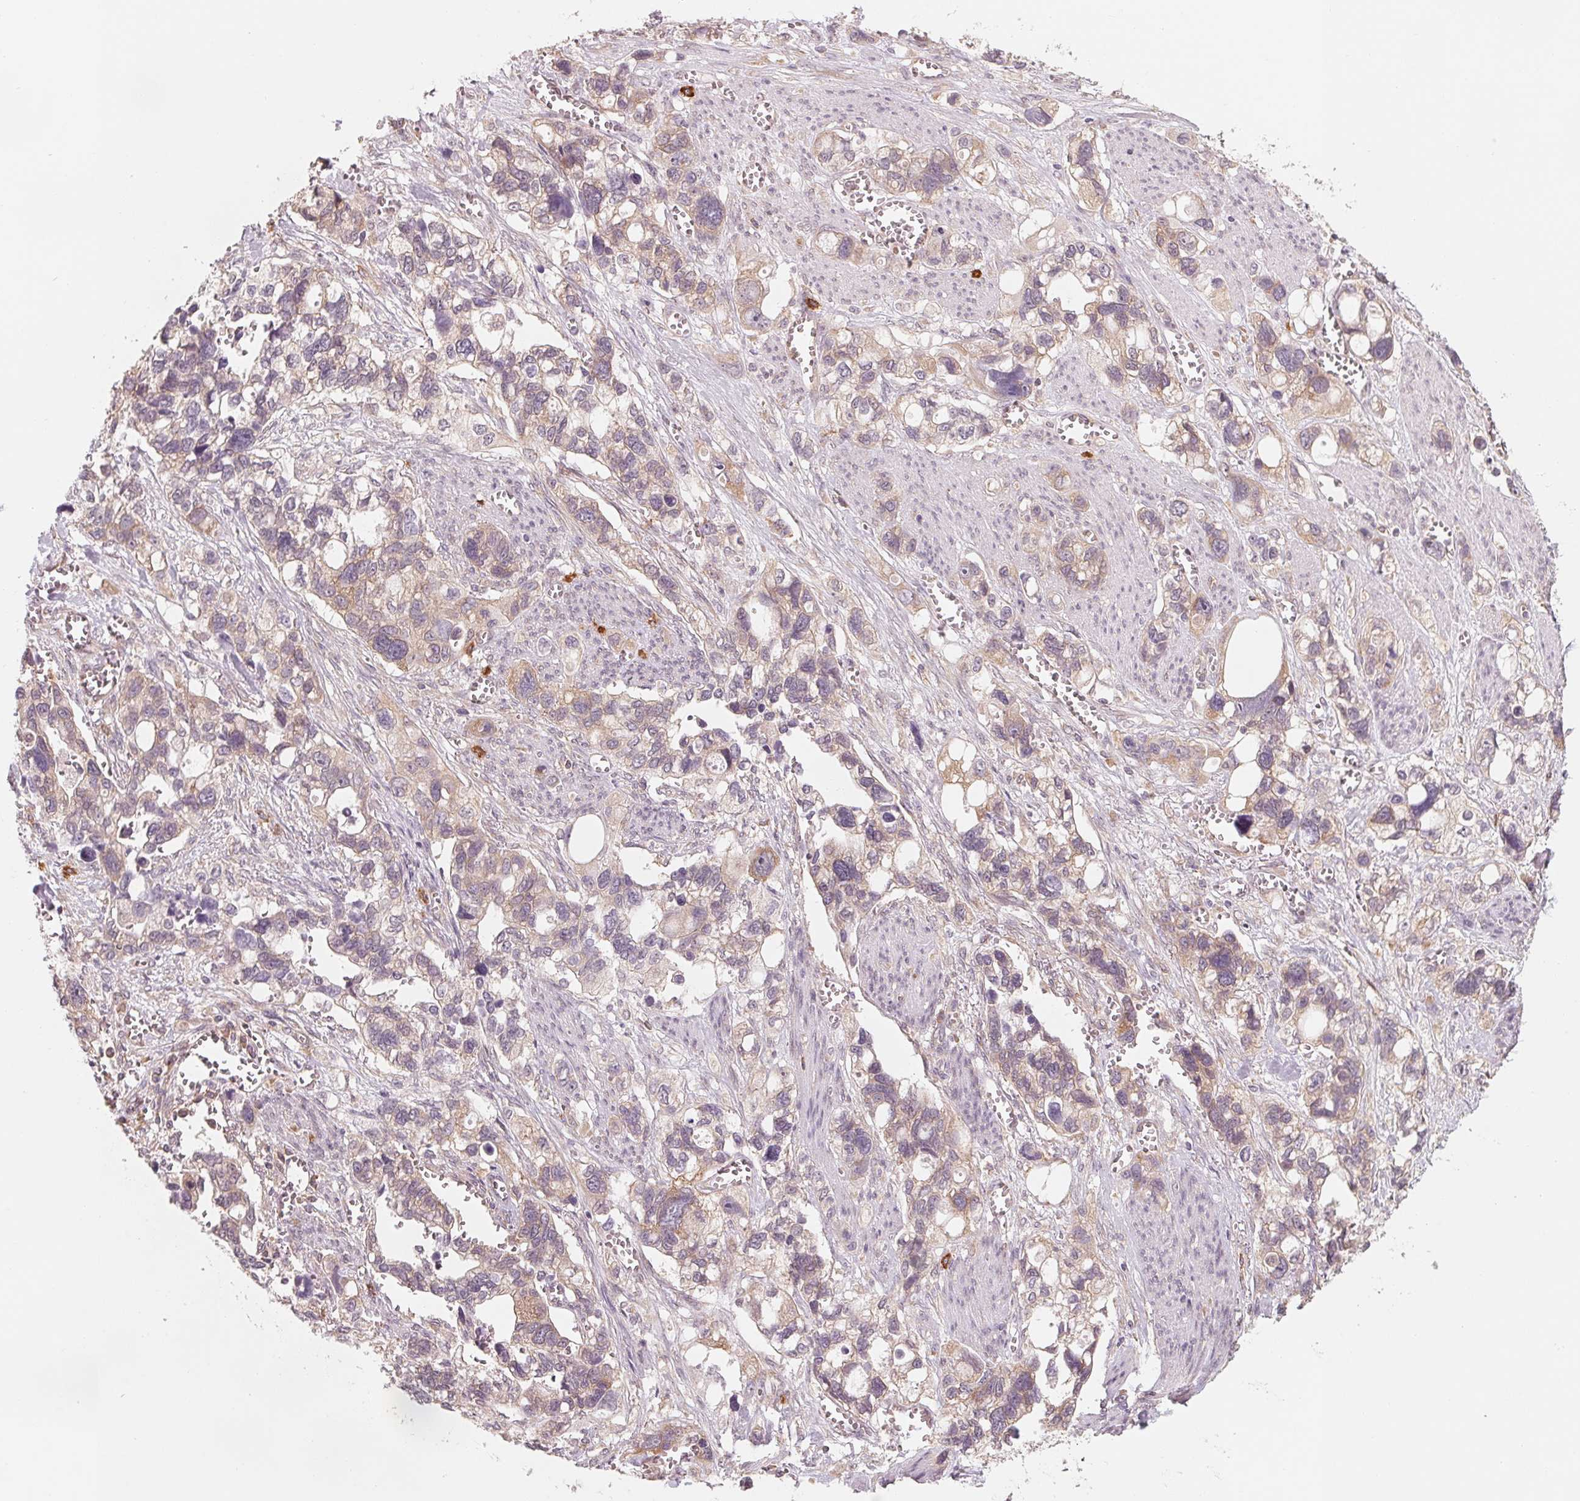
{"staining": {"intensity": "weak", "quantity": "25%-75%", "location": "cytoplasmic/membranous"}, "tissue": "stomach cancer", "cell_type": "Tumor cells", "image_type": "cancer", "snomed": [{"axis": "morphology", "description": "Adenocarcinoma, NOS"}, {"axis": "topography", "description": "Stomach, upper"}], "caption": "A brown stain highlights weak cytoplasmic/membranous expression of a protein in stomach cancer (adenocarcinoma) tumor cells. The staining was performed using DAB to visualize the protein expression in brown, while the nuclei were stained in blue with hematoxylin (Magnification: 20x).", "gene": "GIGYF2", "patient": {"sex": "female", "age": 81}}